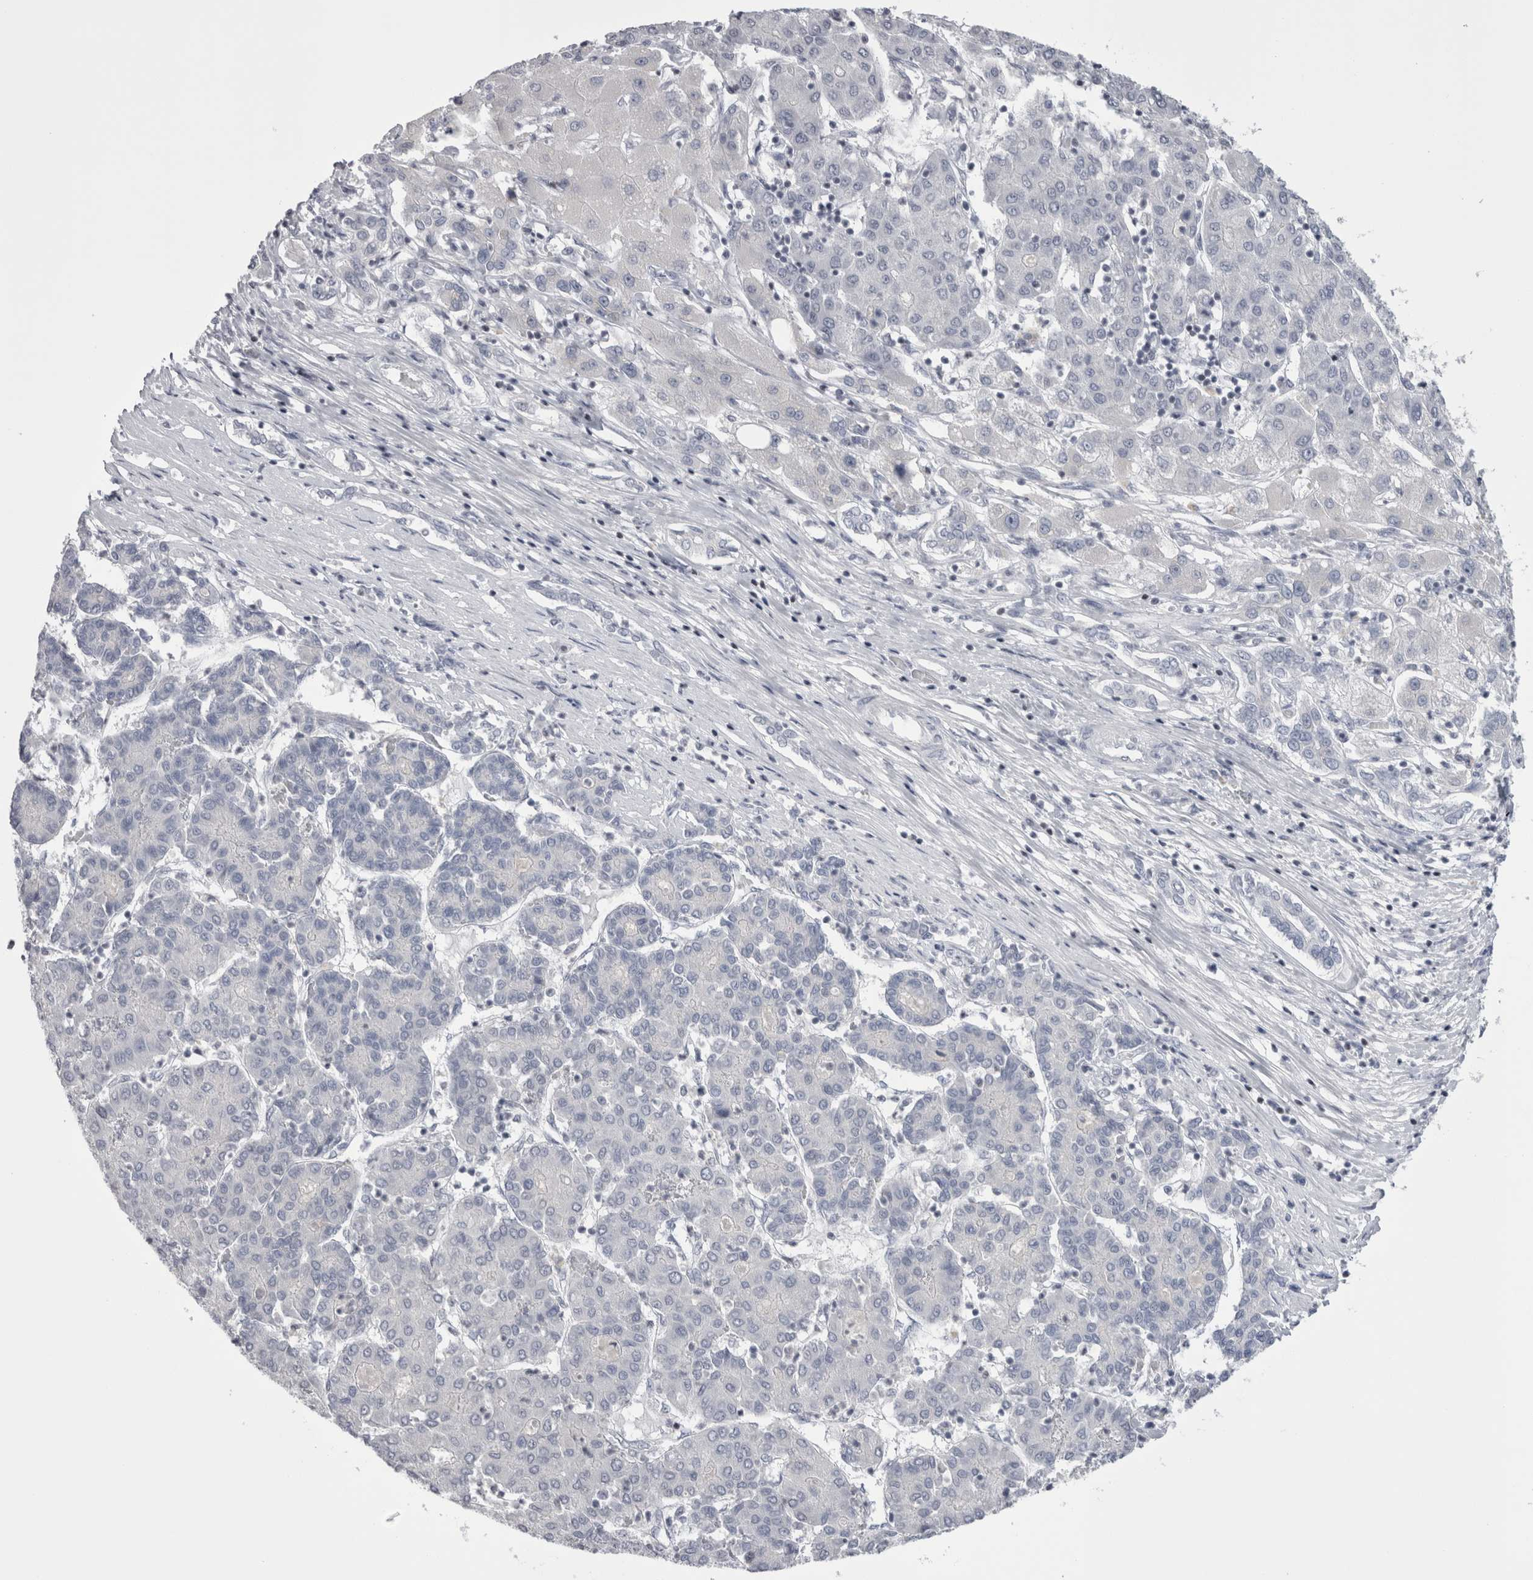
{"staining": {"intensity": "negative", "quantity": "none", "location": "none"}, "tissue": "liver cancer", "cell_type": "Tumor cells", "image_type": "cancer", "snomed": [{"axis": "morphology", "description": "Carcinoma, Hepatocellular, NOS"}, {"axis": "topography", "description": "Liver"}], "caption": "There is no significant positivity in tumor cells of liver cancer (hepatocellular carcinoma).", "gene": "FNDC8", "patient": {"sex": "male", "age": 65}}